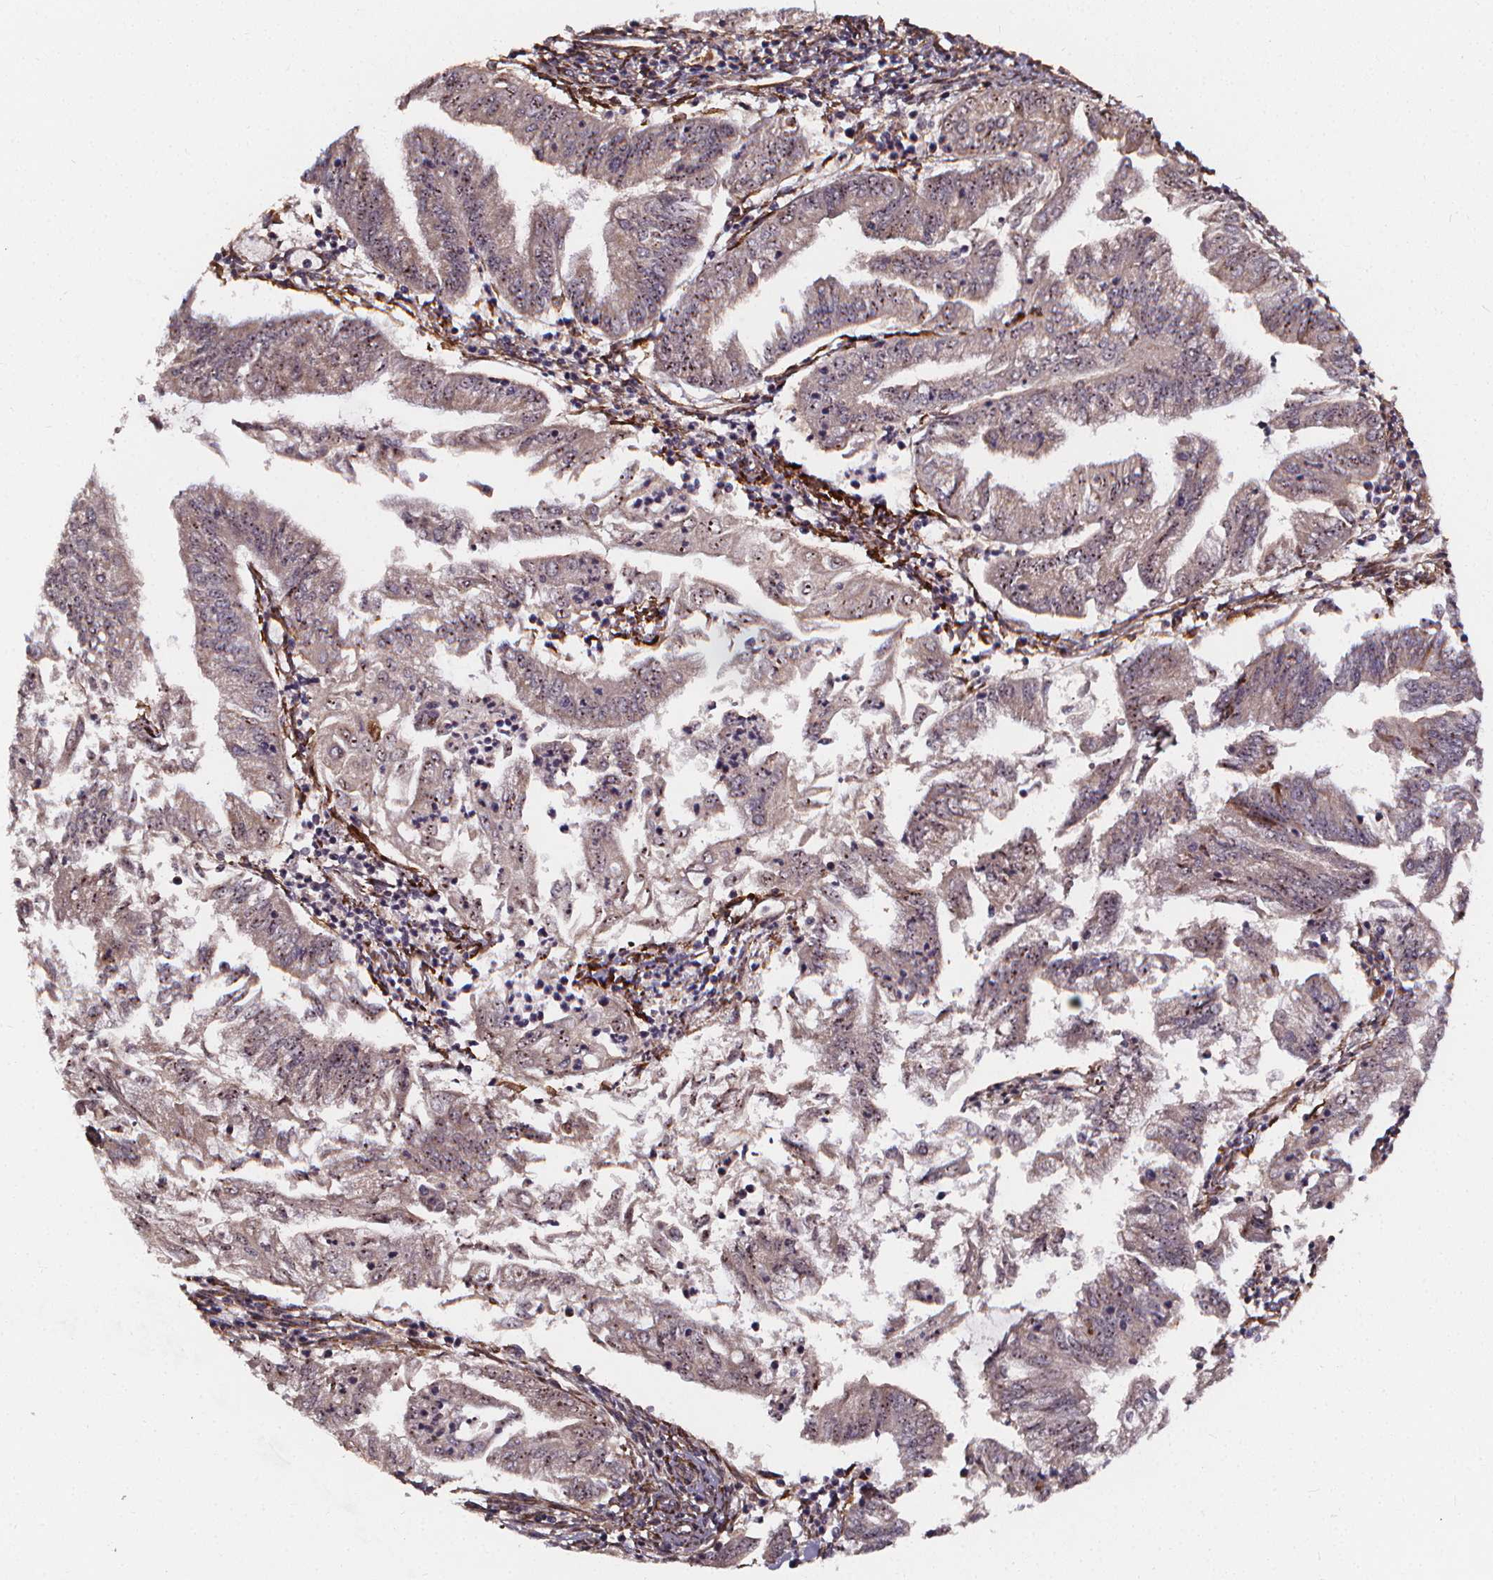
{"staining": {"intensity": "weak", "quantity": "<25%", "location": "cytoplasmic/membranous"}, "tissue": "endometrial cancer", "cell_type": "Tumor cells", "image_type": "cancer", "snomed": [{"axis": "morphology", "description": "Adenocarcinoma, NOS"}, {"axis": "topography", "description": "Endometrium"}], "caption": "Human adenocarcinoma (endometrial) stained for a protein using immunohistochemistry (IHC) reveals no expression in tumor cells.", "gene": "AEBP1", "patient": {"sex": "female", "age": 55}}